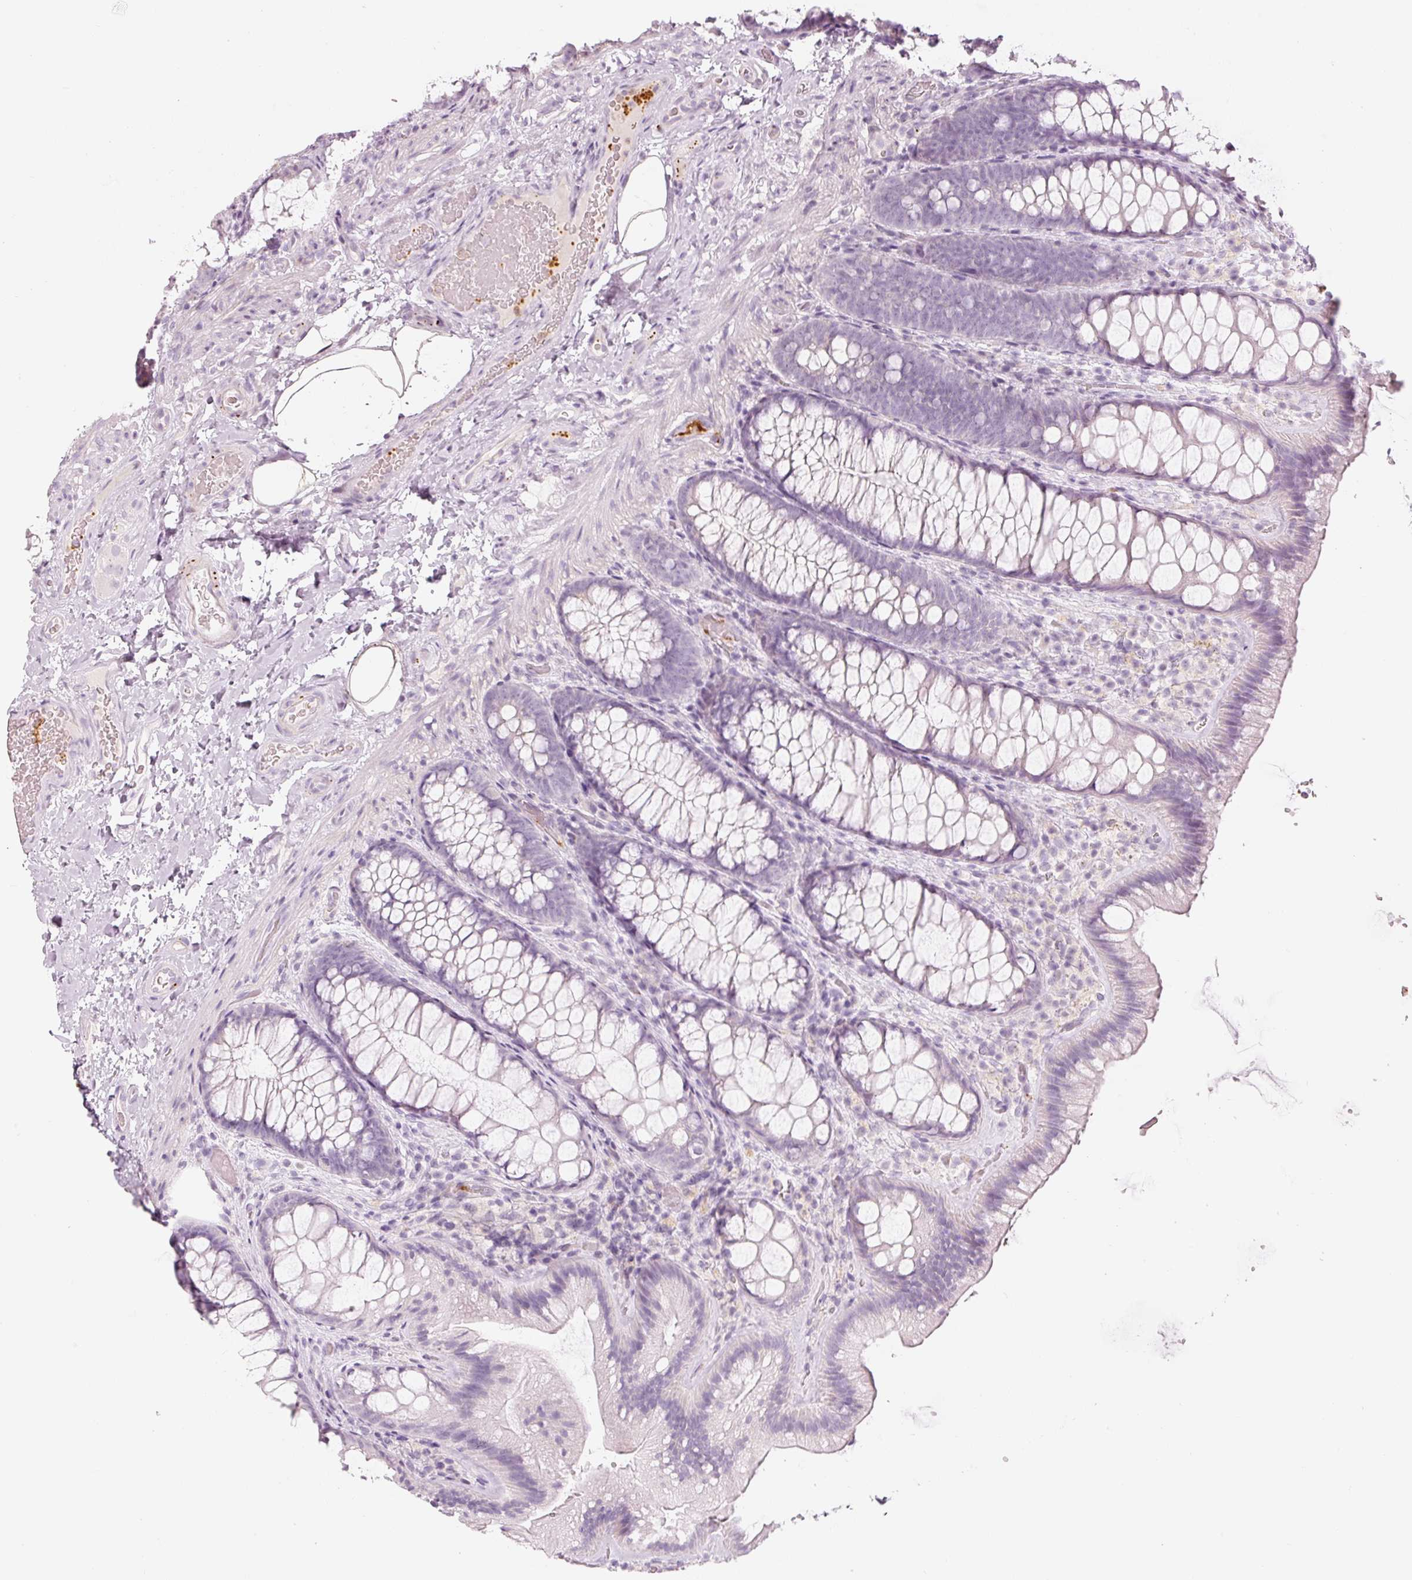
{"staining": {"intensity": "negative", "quantity": "none", "location": "none"}, "tissue": "colon", "cell_type": "Endothelial cells", "image_type": "normal", "snomed": [{"axis": "morphology", "description": "Normal tissue, NOS"}, {"axis": "topography", "description": "Colon"}], "caption": "IHC micrograph of benign colon: colon stained with DAB (3,3'-diaminobenzidine) exhibits no significant protein staining in endothelial cells.", "gene": "LECT2", "patient": {"sex": "male", "age": 46}}